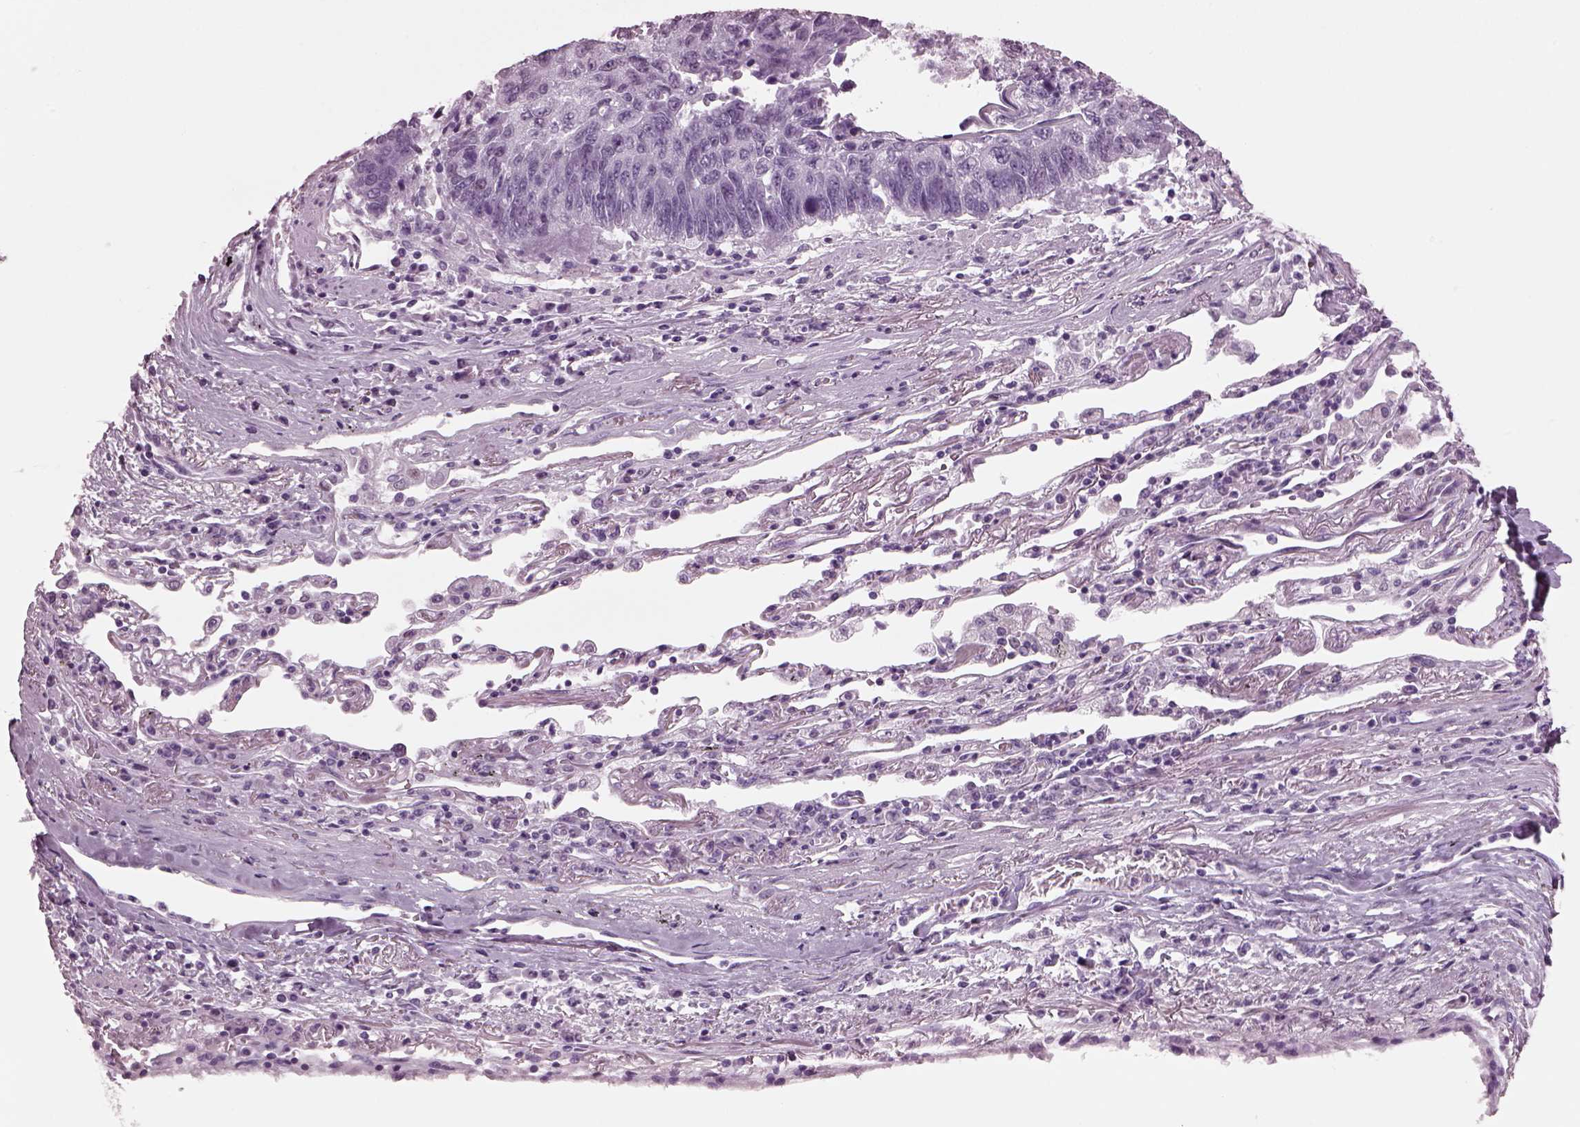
{"staining": {"intensity": "negative", "quantity": "none", "location": "none"}, "tissue": "lung cancer", "cell_type": "Tumor cells", "image_type": "cancer", "snomed": [{"axis": "morphology", "description": "Squamous cell carcinoma, NOS"}, {"axis": "topography", "description": "Lung"}], "caption": "The photomicrograph shows no significant expression in tumor cells of lung cancer (squamous cell carcinoma).", "gene": "KRTAP3-2", "patient": {"sex": "male", "age": 73}}